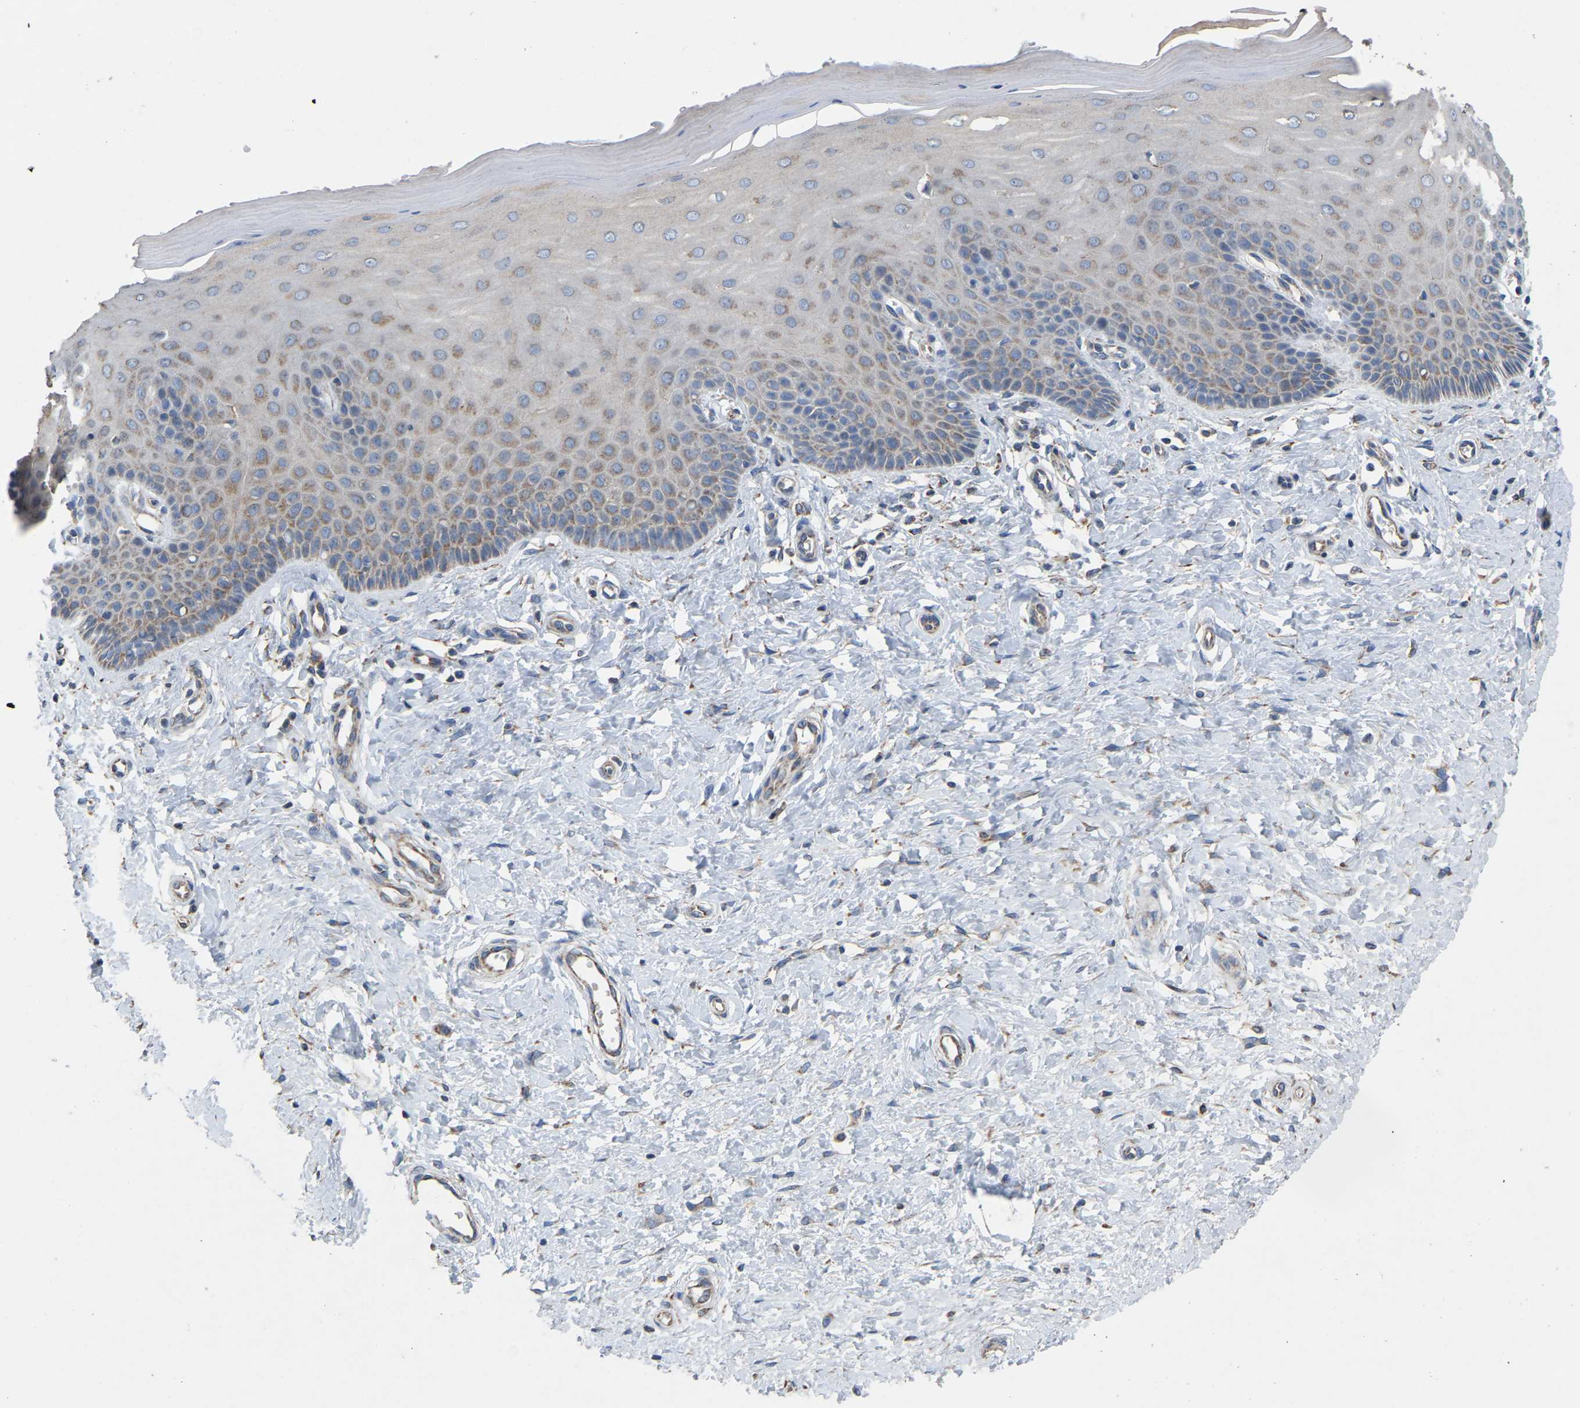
{"staining": {"intensity": "negative", "quantity": "none", "location": "none"}, "tissue": "cervix", "cell_type": "Glandular cells", "image_type": "normal", "snomed": [{"axis": "morphology", "description": "Normal tissue, NOS"}, {"axis": "topography", "description": "Cervix"}], "caption": "DAB immunohistochemical staining of unremarkable cervix shows no significant expression in glandular cells.", "gene": "BCL10", "patient": {"sex": "female", "age": 55}}